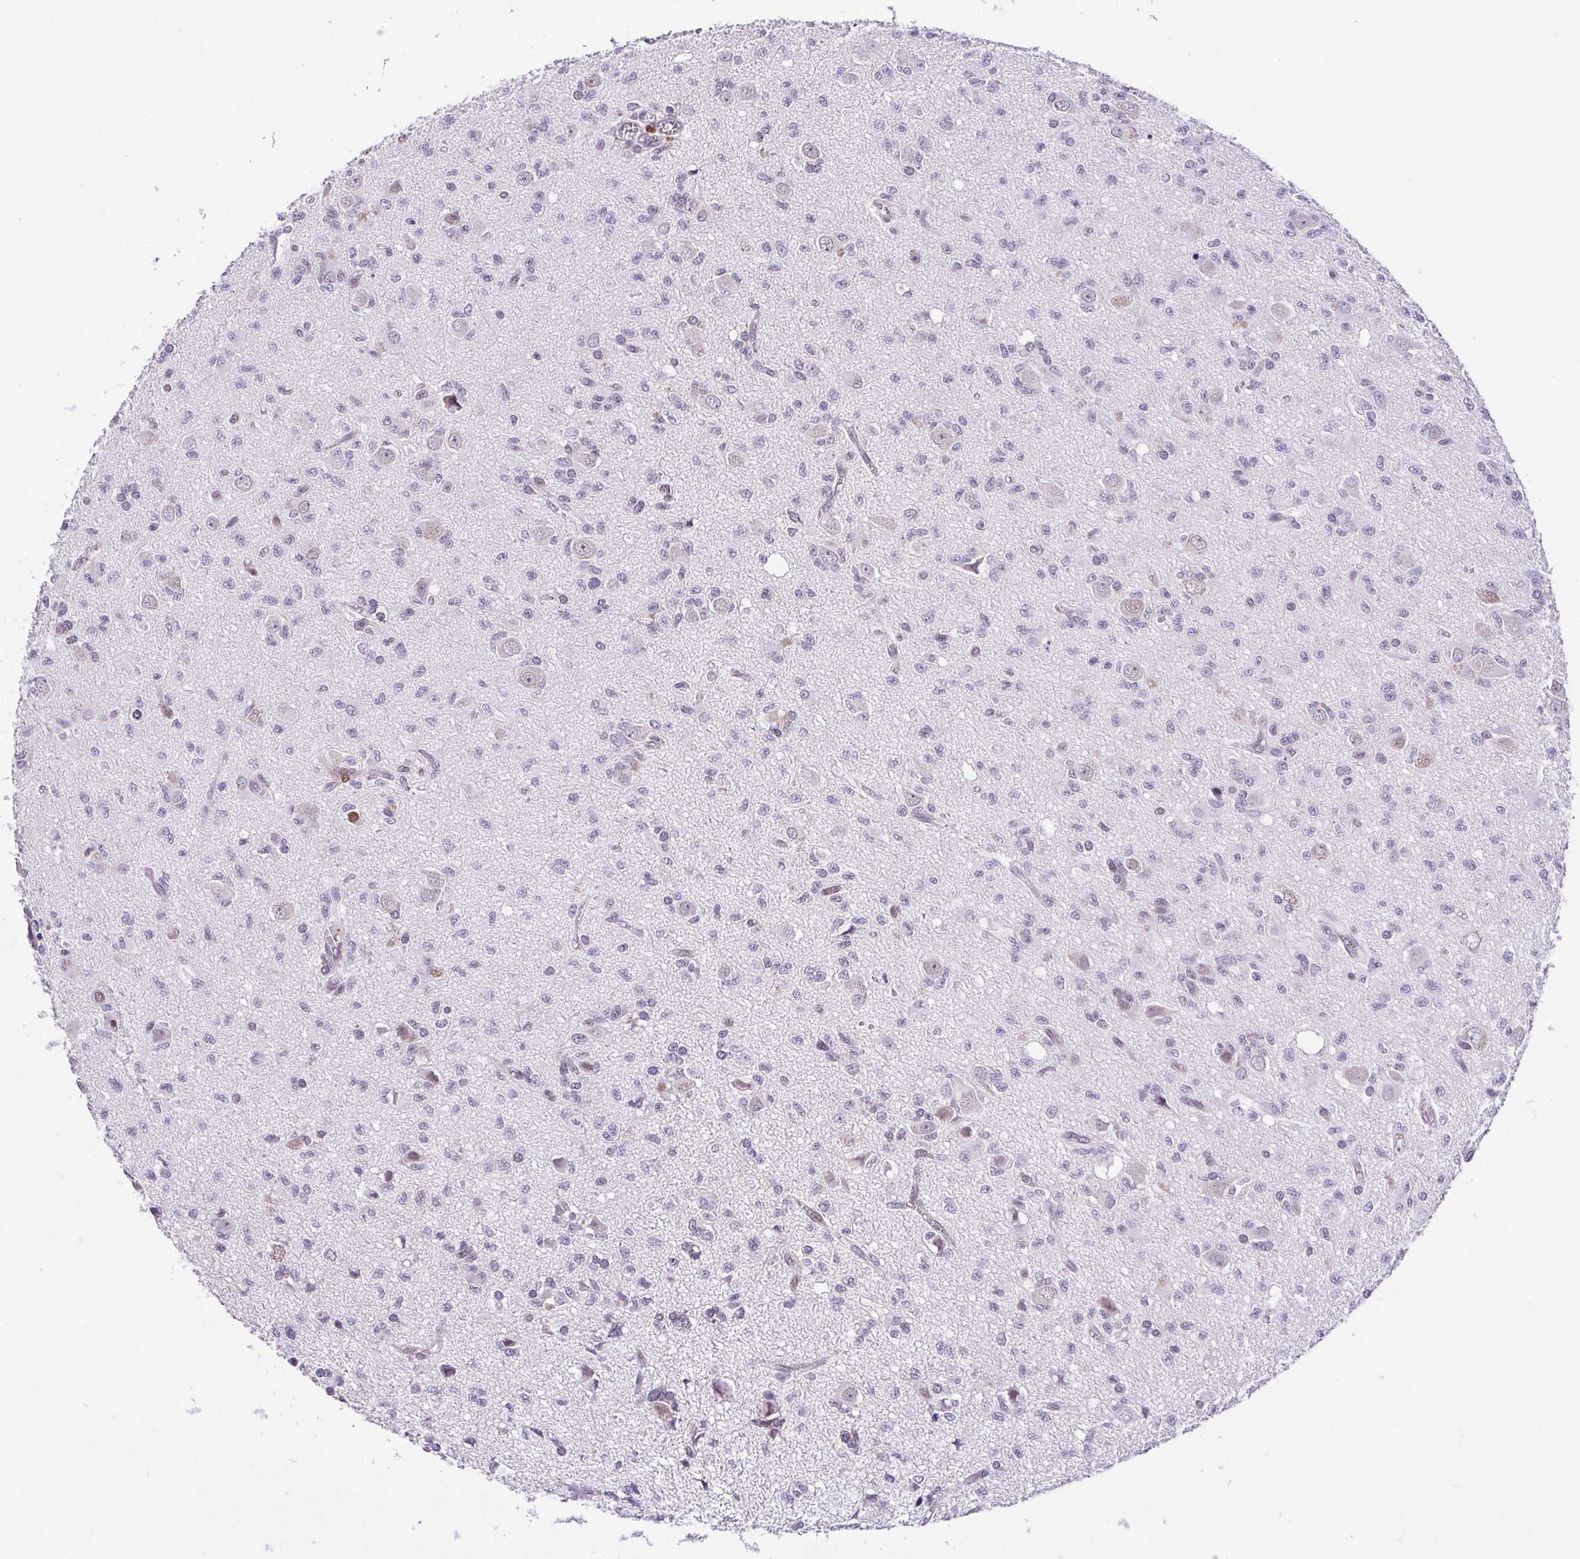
{"staining": {"intensity": "negative", "quantity": "none", "location": "none"}, "tissue": "glioma", "cell_type": "Tumor cells", "image_type": "cancer", "snomed": [{"axis": "morphology", "description": "Glioma, malignant, Low grade"}, {"axis": "topography", "description": "Brain"}], "caption": "Immunohistochemical staining of human malignant glioma (low-grade) reveals no significant positivity in tumor cells.", "gene": "RBM3", "patient": {"sex": "male", "age": 64}}